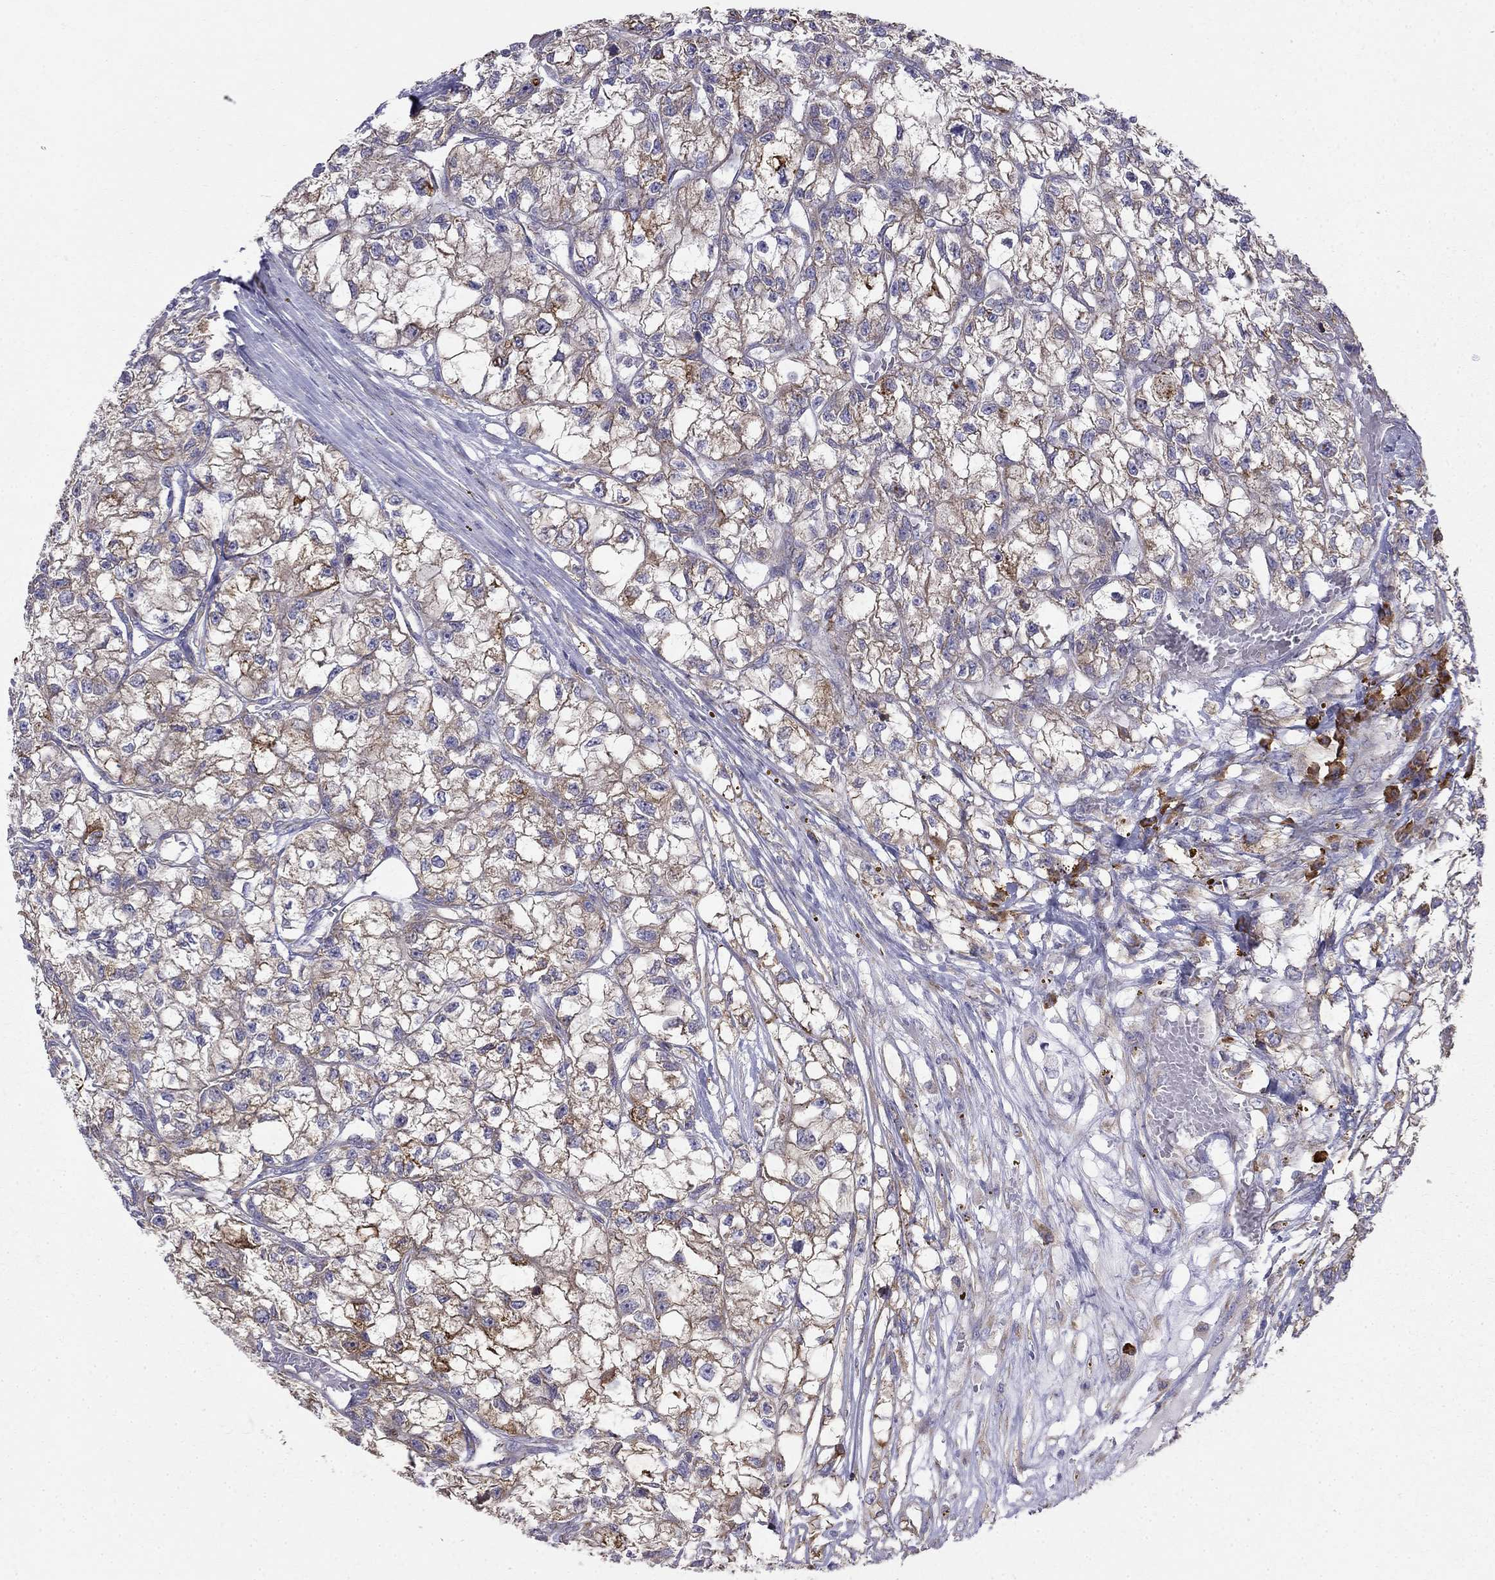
{"staining": {"intensity": "moderate", "quantity": ">75%", "location": "cytoplasmic/membranous"}, "tissue": "renal cancer", "cell_type": "Tumor cells", "image_type": "cancer", "snomed": [{"axis": "morphology", "description": "Adenocarcinoma, NOS"}, {"axis": "topography", "description": "Kidney"}], "caption": "Moderate cytoplasmic/membranous staining is appreciated in approximately >75% of tumor cells in adenocarcinoma (renal).", "gene": "LONRF2", "patient": {"sex": "male", "age": 56}}